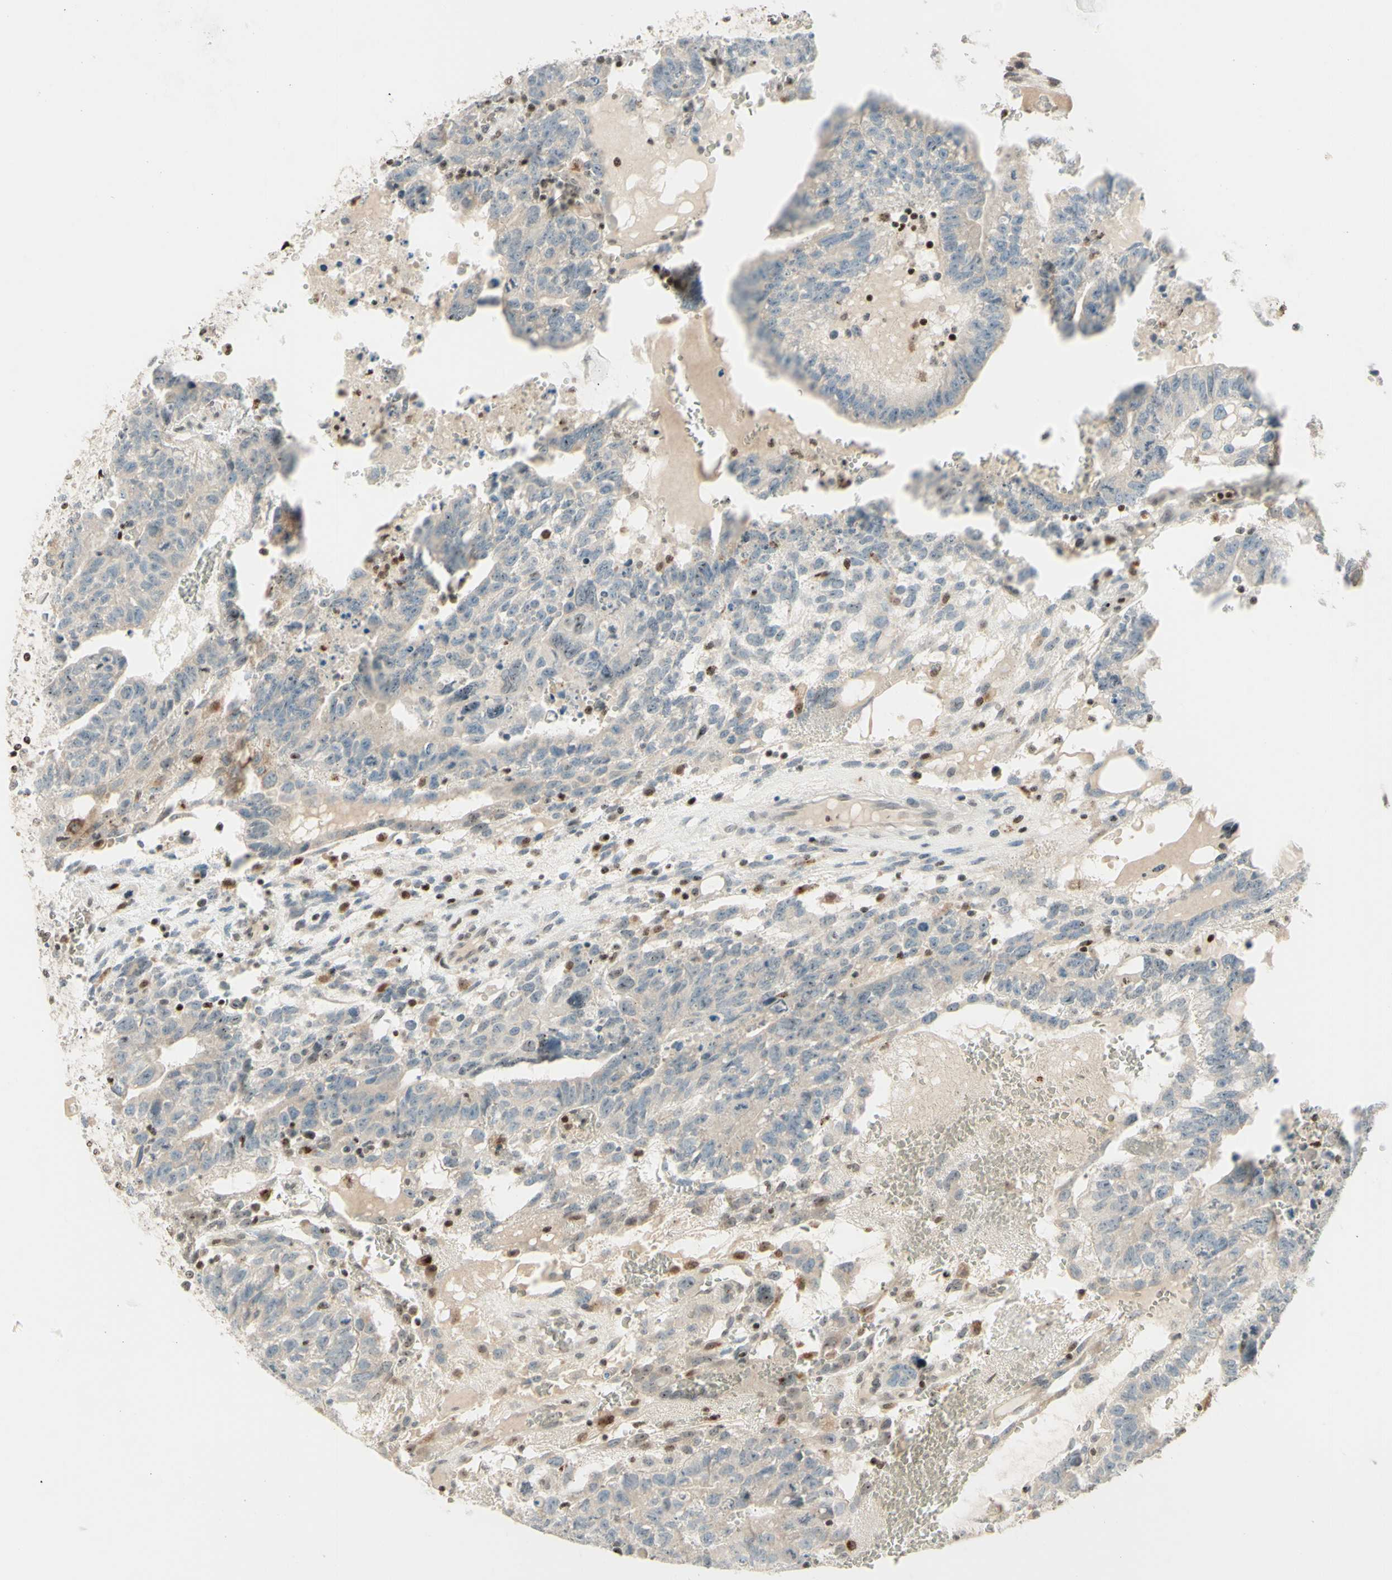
{"staining": {"intensity": "negative", "quantity": "none", "location": "none"}, "tissue": "testis cancer", "cell_type": "Tumor cells", "image_type": "cancer", "snomed": [{"axis": "morphology", "description": "Seminoma, NOS"}, {"axis": "morphology", "description": "Carcinoma, Embryonal, NOS"}, {"axis": "topography", "description": "Testis"}], "caption": "IHC photomicrograph of testis cancer (embryonal carcinoma) stained for a protein (brown), which reveals no expression in tumor cells.", "gene": "CDKL5", "patient": {"sex": "male", "age": 52}}